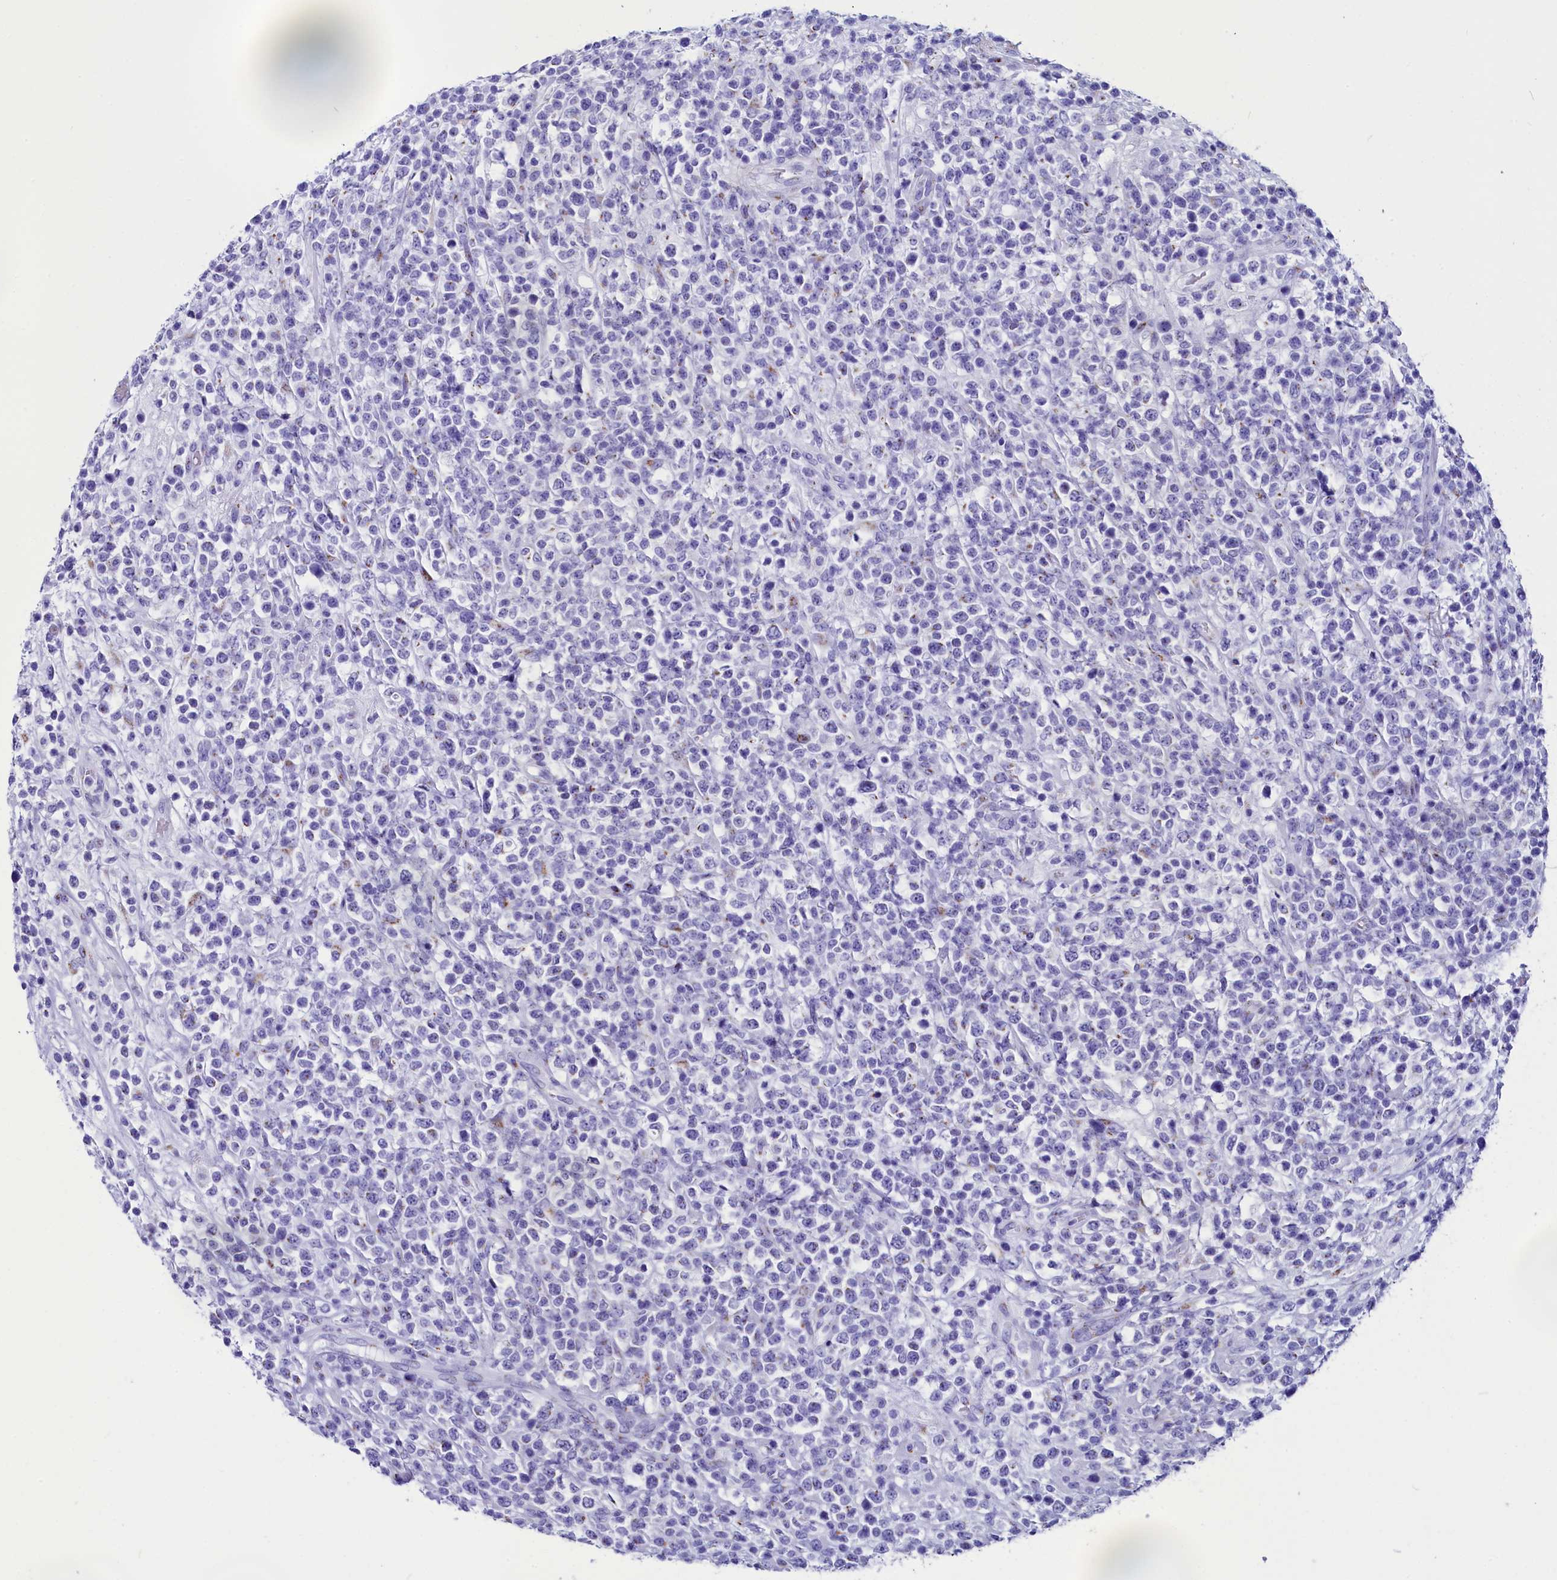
{"staining": {"intensity": "negative", "quantity": "none", "location": "none"}, "tissue": "lymphoma", "cell_type": "Tumor cells", "image_type": "cancer", "snomed": [{"axis": "morphology", "description": "Malignant lymphoma, non-Hodgkin's type, High grade"}, {"axis": "topography", "description": "Colon"}], "caption": "Human high-grade malignant lymphoma, non-Hodgkin's type stained for a protein using immunohistochemistry demonstrates no expression in tumor cells.", "gene": "AP3B2", "patient": {"sex": "female", "age": 53}}